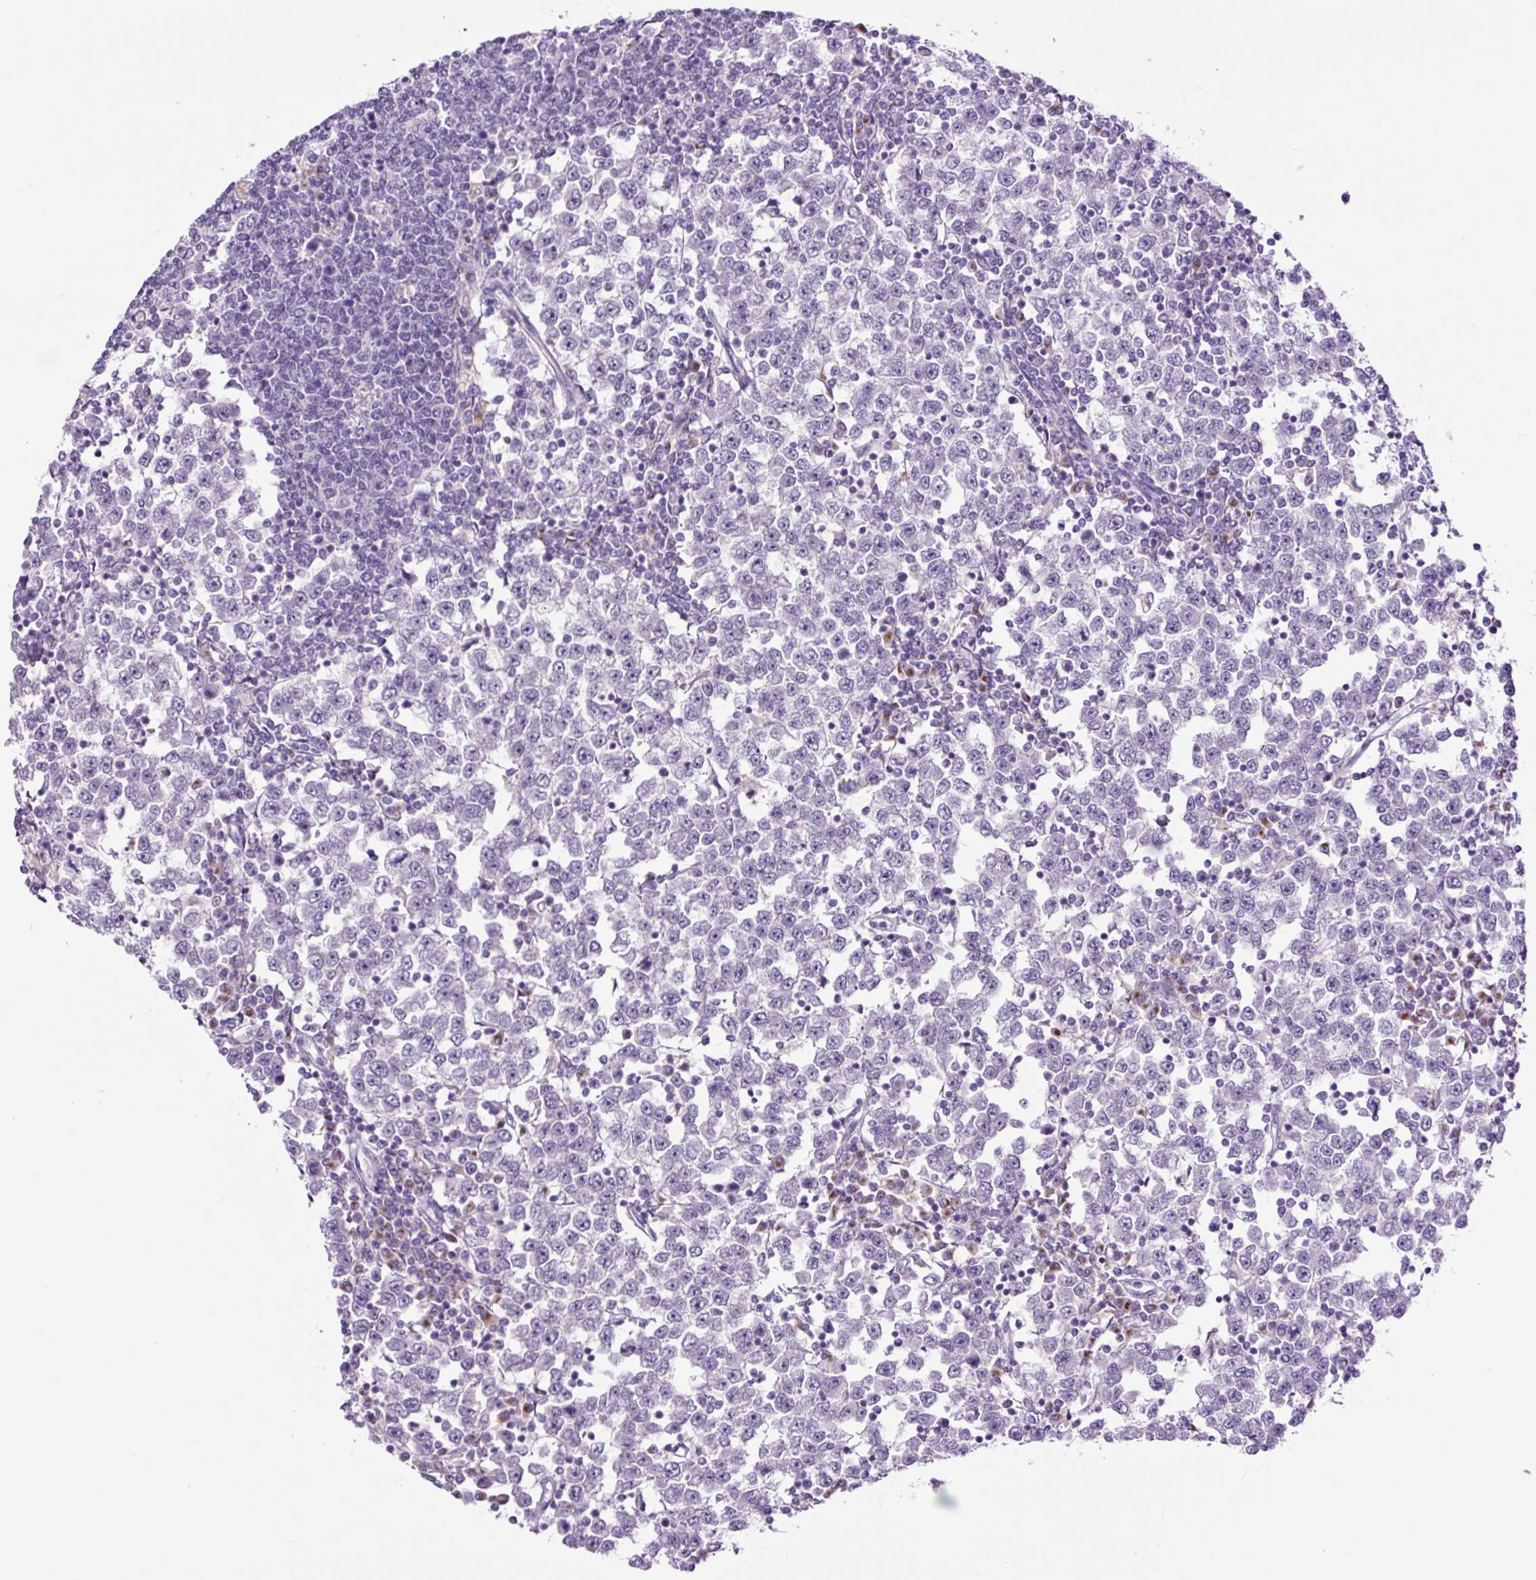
{"staining": {"intensity": "negative", "quantity": "none", "location": "none"}, "tissue": "testis cancer", "cell_type": "Tumor cells", "image_type": "cancer", "snomed": [{"axis": "morphology", "description": "Seminoma, NOS"}, {"axis": "topography", "description": "Testis"}], "caption": "Immunohistochemistry image of testis cancer stained for a protein (brown), which exhibits no staining in tumor cells.", "gene": "MFSD3", "patient": {"sex": "male", "age": 65}}